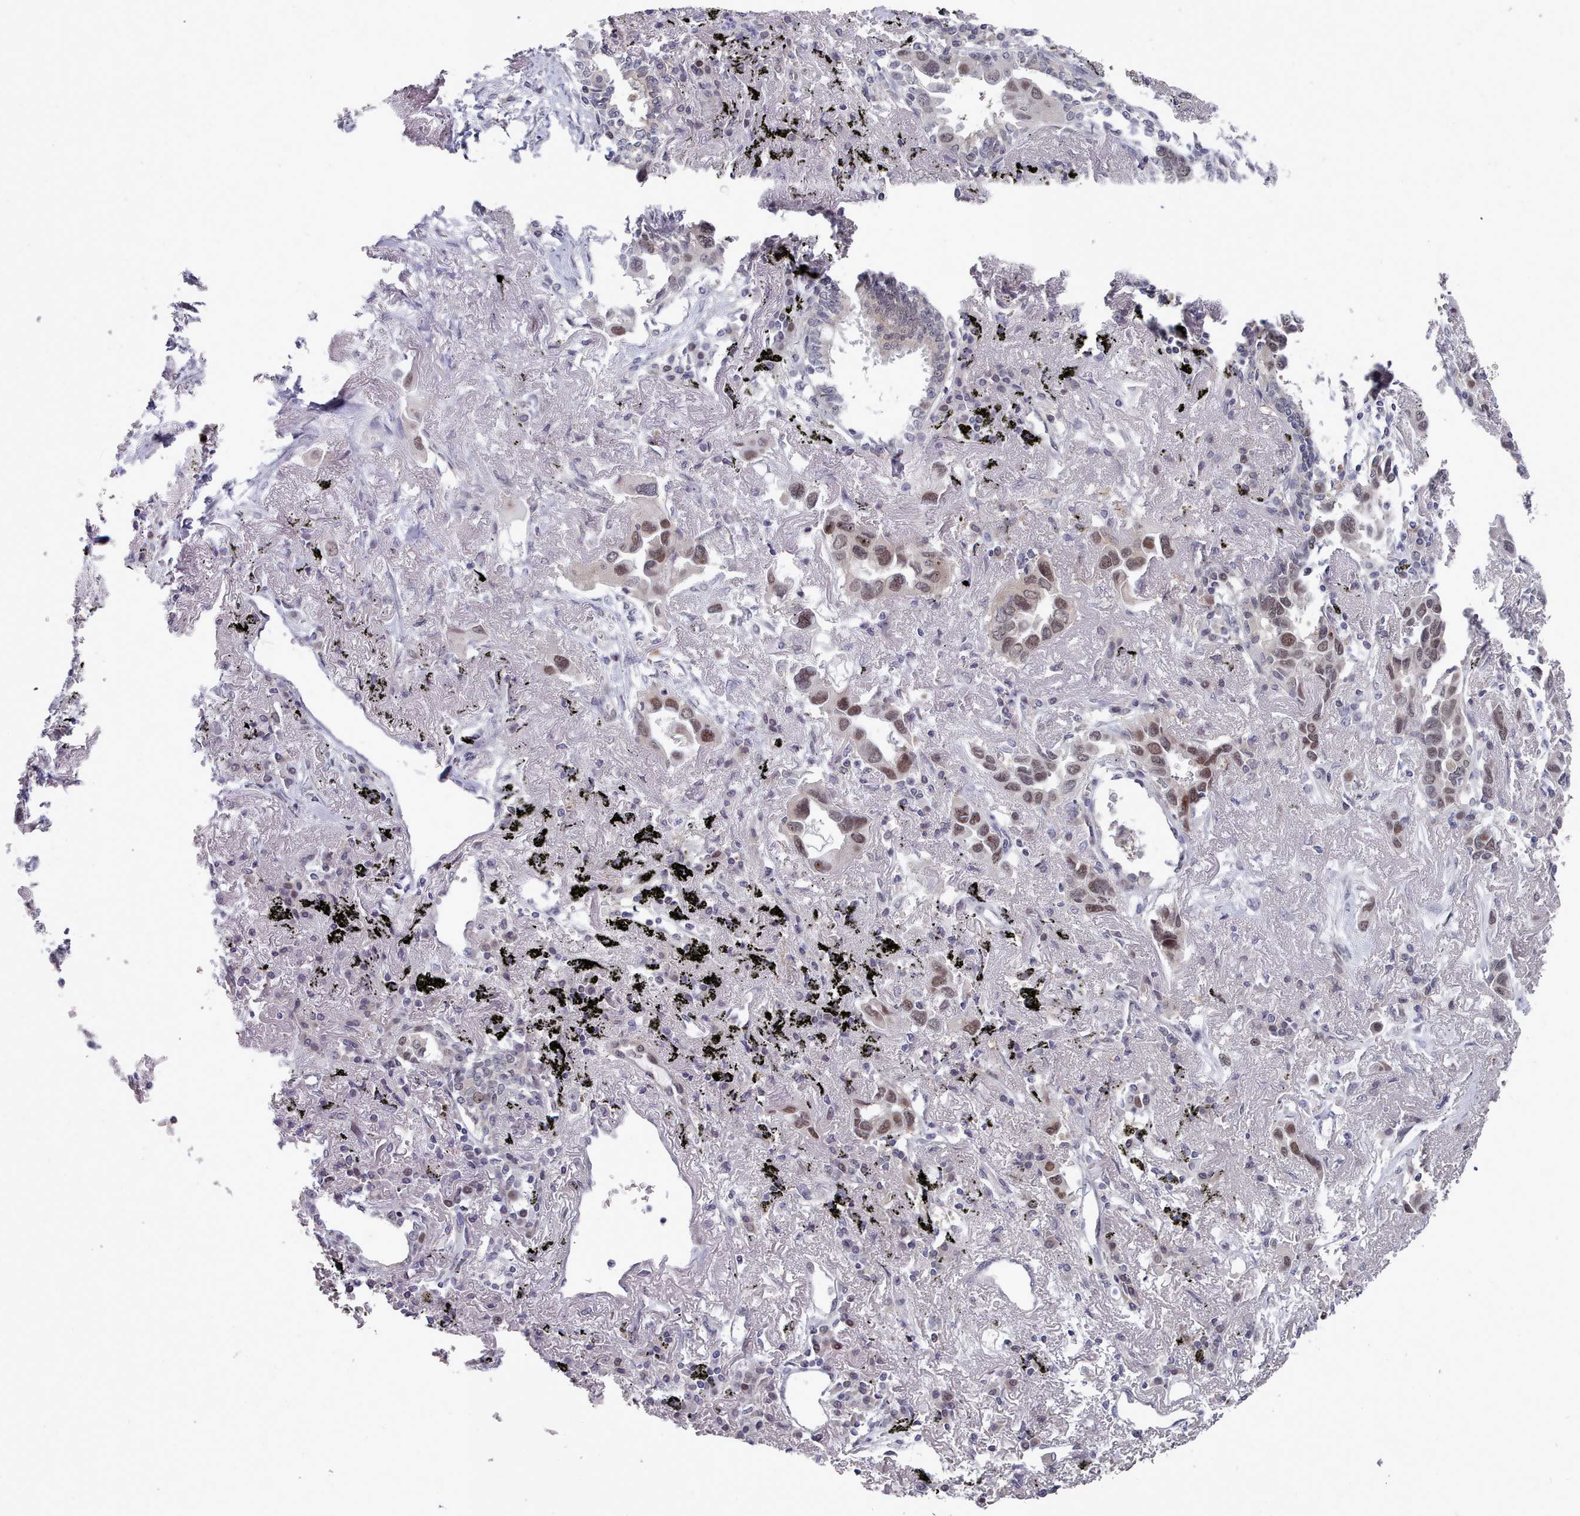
{"staining": {"intensity": "moderate", "quantity": ">75%", "location": "nuclear"}, "tissue": "lung cancer", "cell_type": "Tumor cells", "image_type": "cancer", "snomed": [{"axis": "morphology", "description": "Adenocarcinoma, NOS"}, {"axis": "topography", "description": "Lung"}], "caption": "Immunohistochemical staining of lung adenocarcinoma shows medium levels of moderate nuclear expression in about >75% of tumor cells. (DAB IHC, brown staining for protein, blue staining for nuclei).", "gene": "GINS1", "patient": {"sex": "female", "age": 76}}